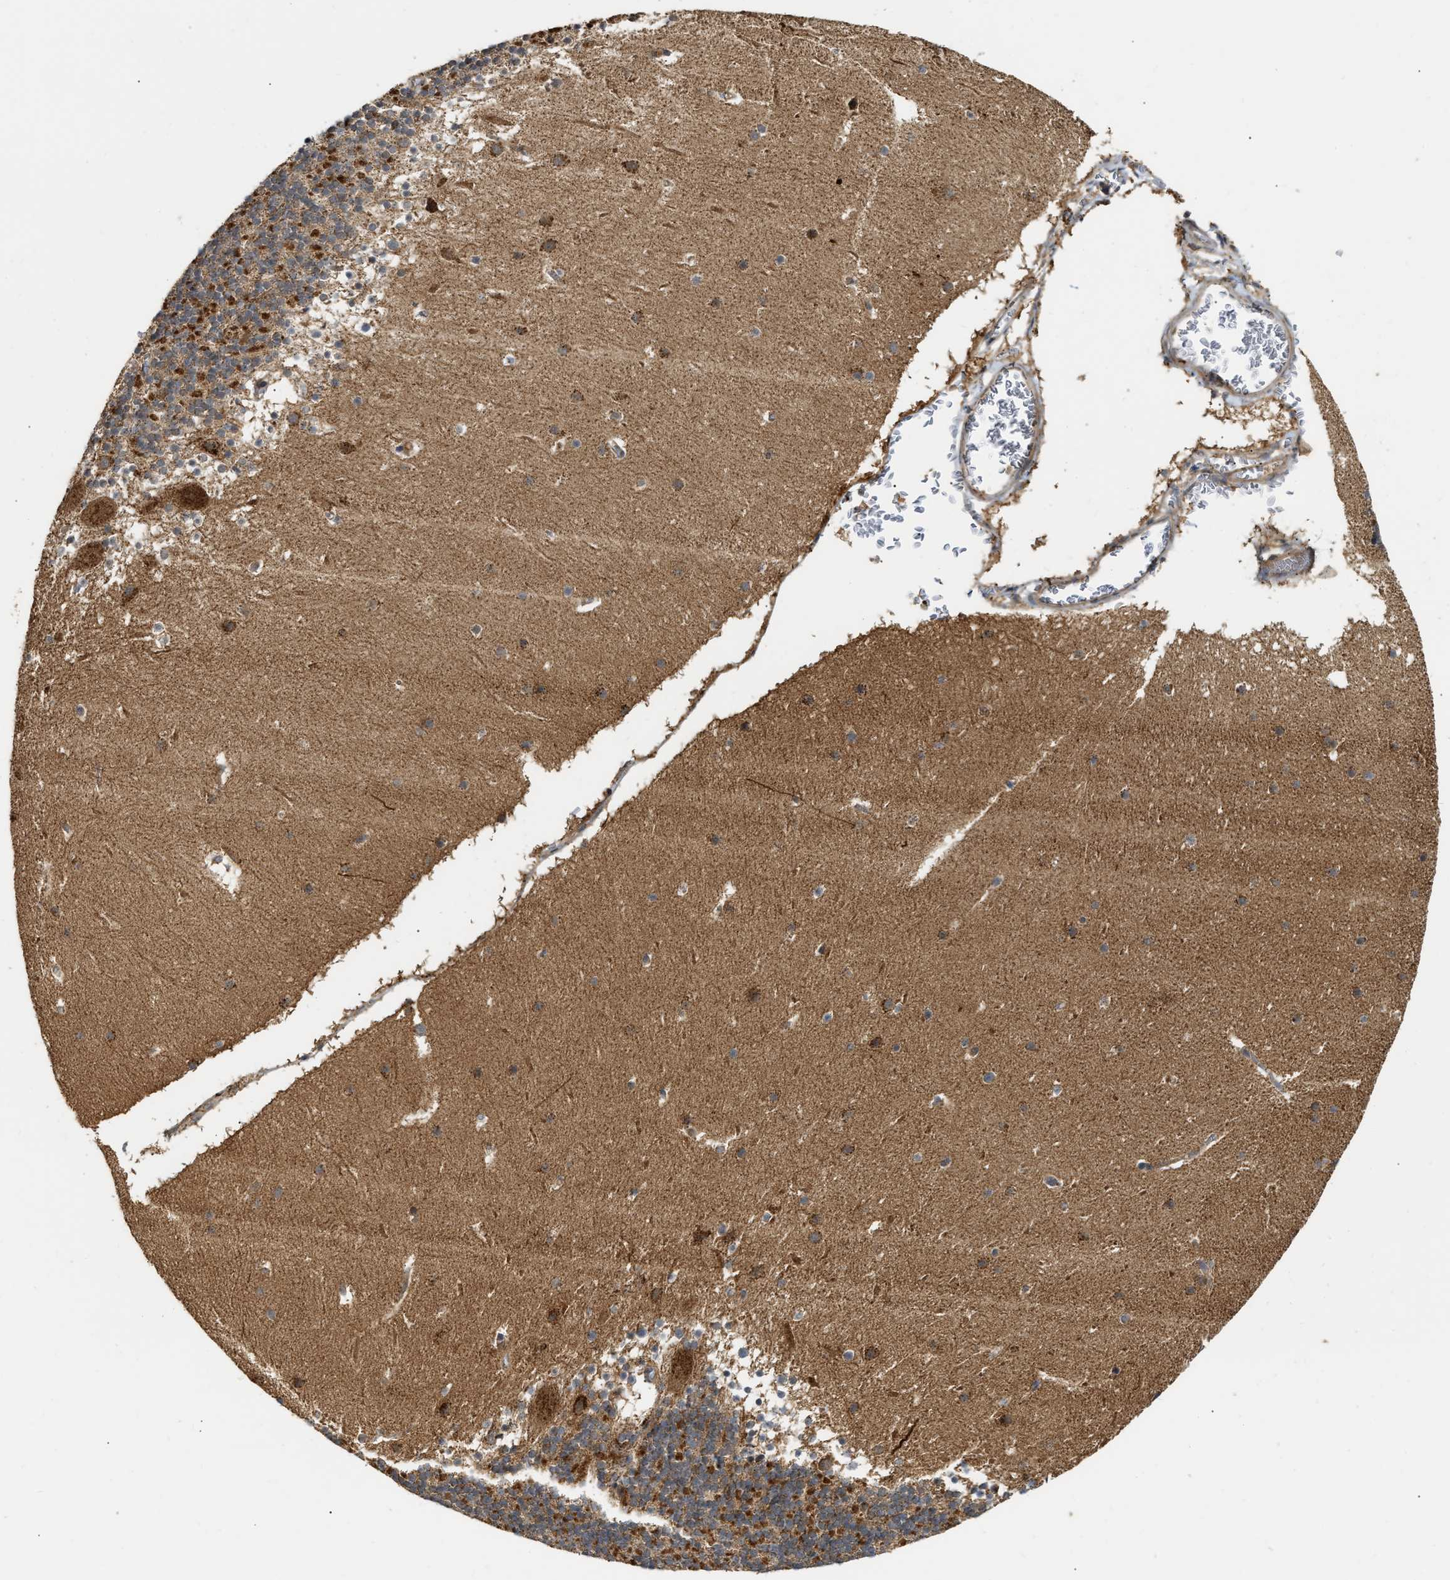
{"staining": {"intensity": "moderate", "quantity": "25%-75%", "location": "cytoplasmic/membranous"}, "tissue": "cerebellum", "cell_type": "Cells in granular layer", "image_type": "normal", "snomed": [{"axis": "morphology", "description": "Normal tissue, NOS"}, {"axis": "topography", "description": "Cerebellum"}], "caption": "Cerebellum stained with DAB (3,3'-diaminobenzidine) IHC reveals medium levels of moderate cytoplasmic/membranous positivity in approximately 25%-75% of cells in granular layer.", "gene": "EXTL2", "patient": {"sex": "male", "age": 45}}